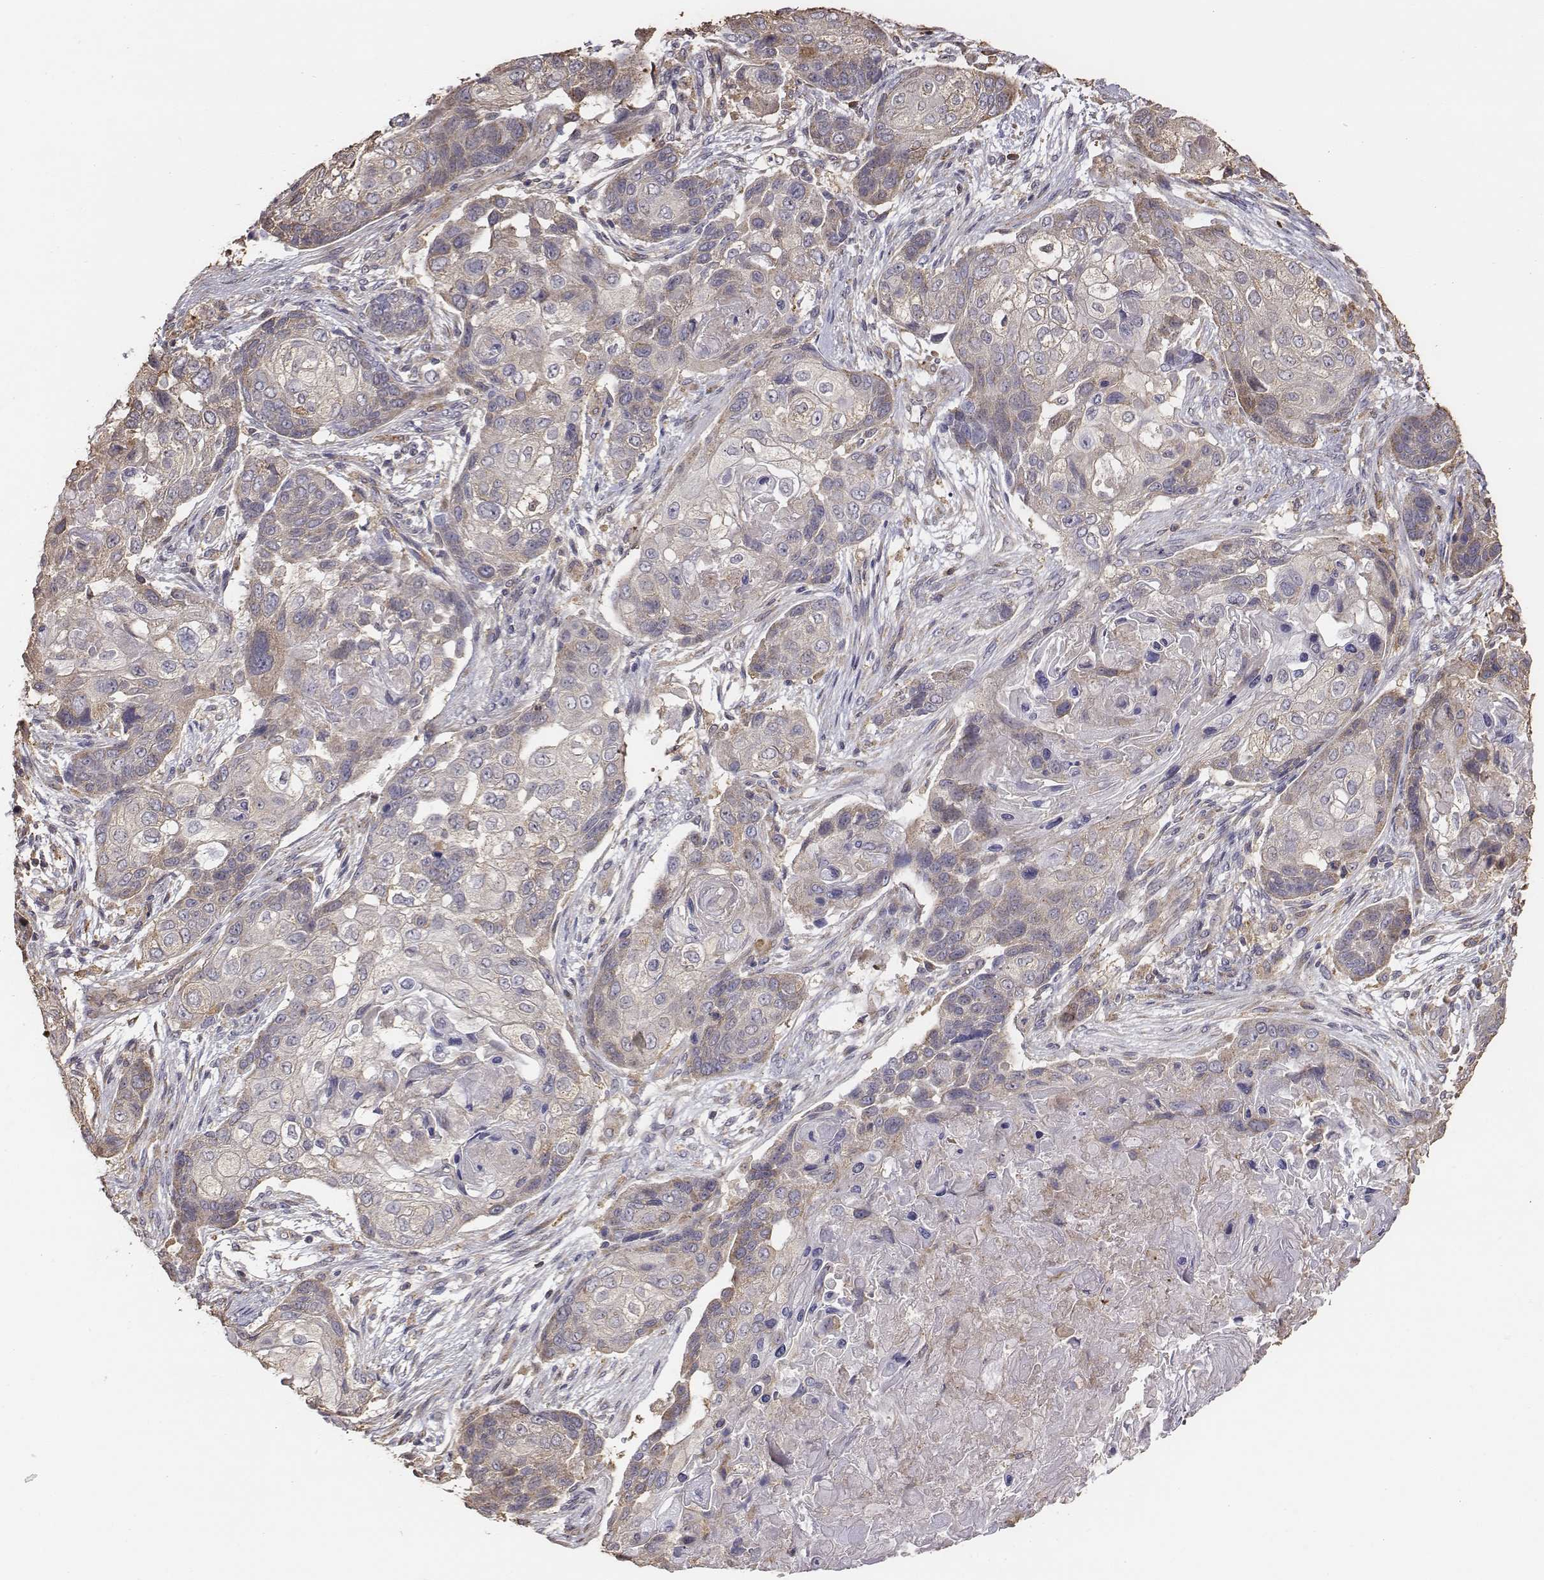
{"staining": {"intensity": "weak", "quantity": ">75%", "location": "cytoplasmic/membranous"}, "tissue": "lung cancer", "cell_type": "Tumor cells", "image_type": "cancer", "snomed": [{"axis": "morphology", "description": "Squamous cell carcinoma, NOS"}, {"axis": "topography", "description": "Lung"}], "caption": "Protein staining by immunohistochemistry exhibits weak cytoplasmic/membranous positivity in about >75% of tumor cells in squamous cell carcinoma (lung).", "gene": "AP1B1", "patient": {"sex": "male", "age": 69}}